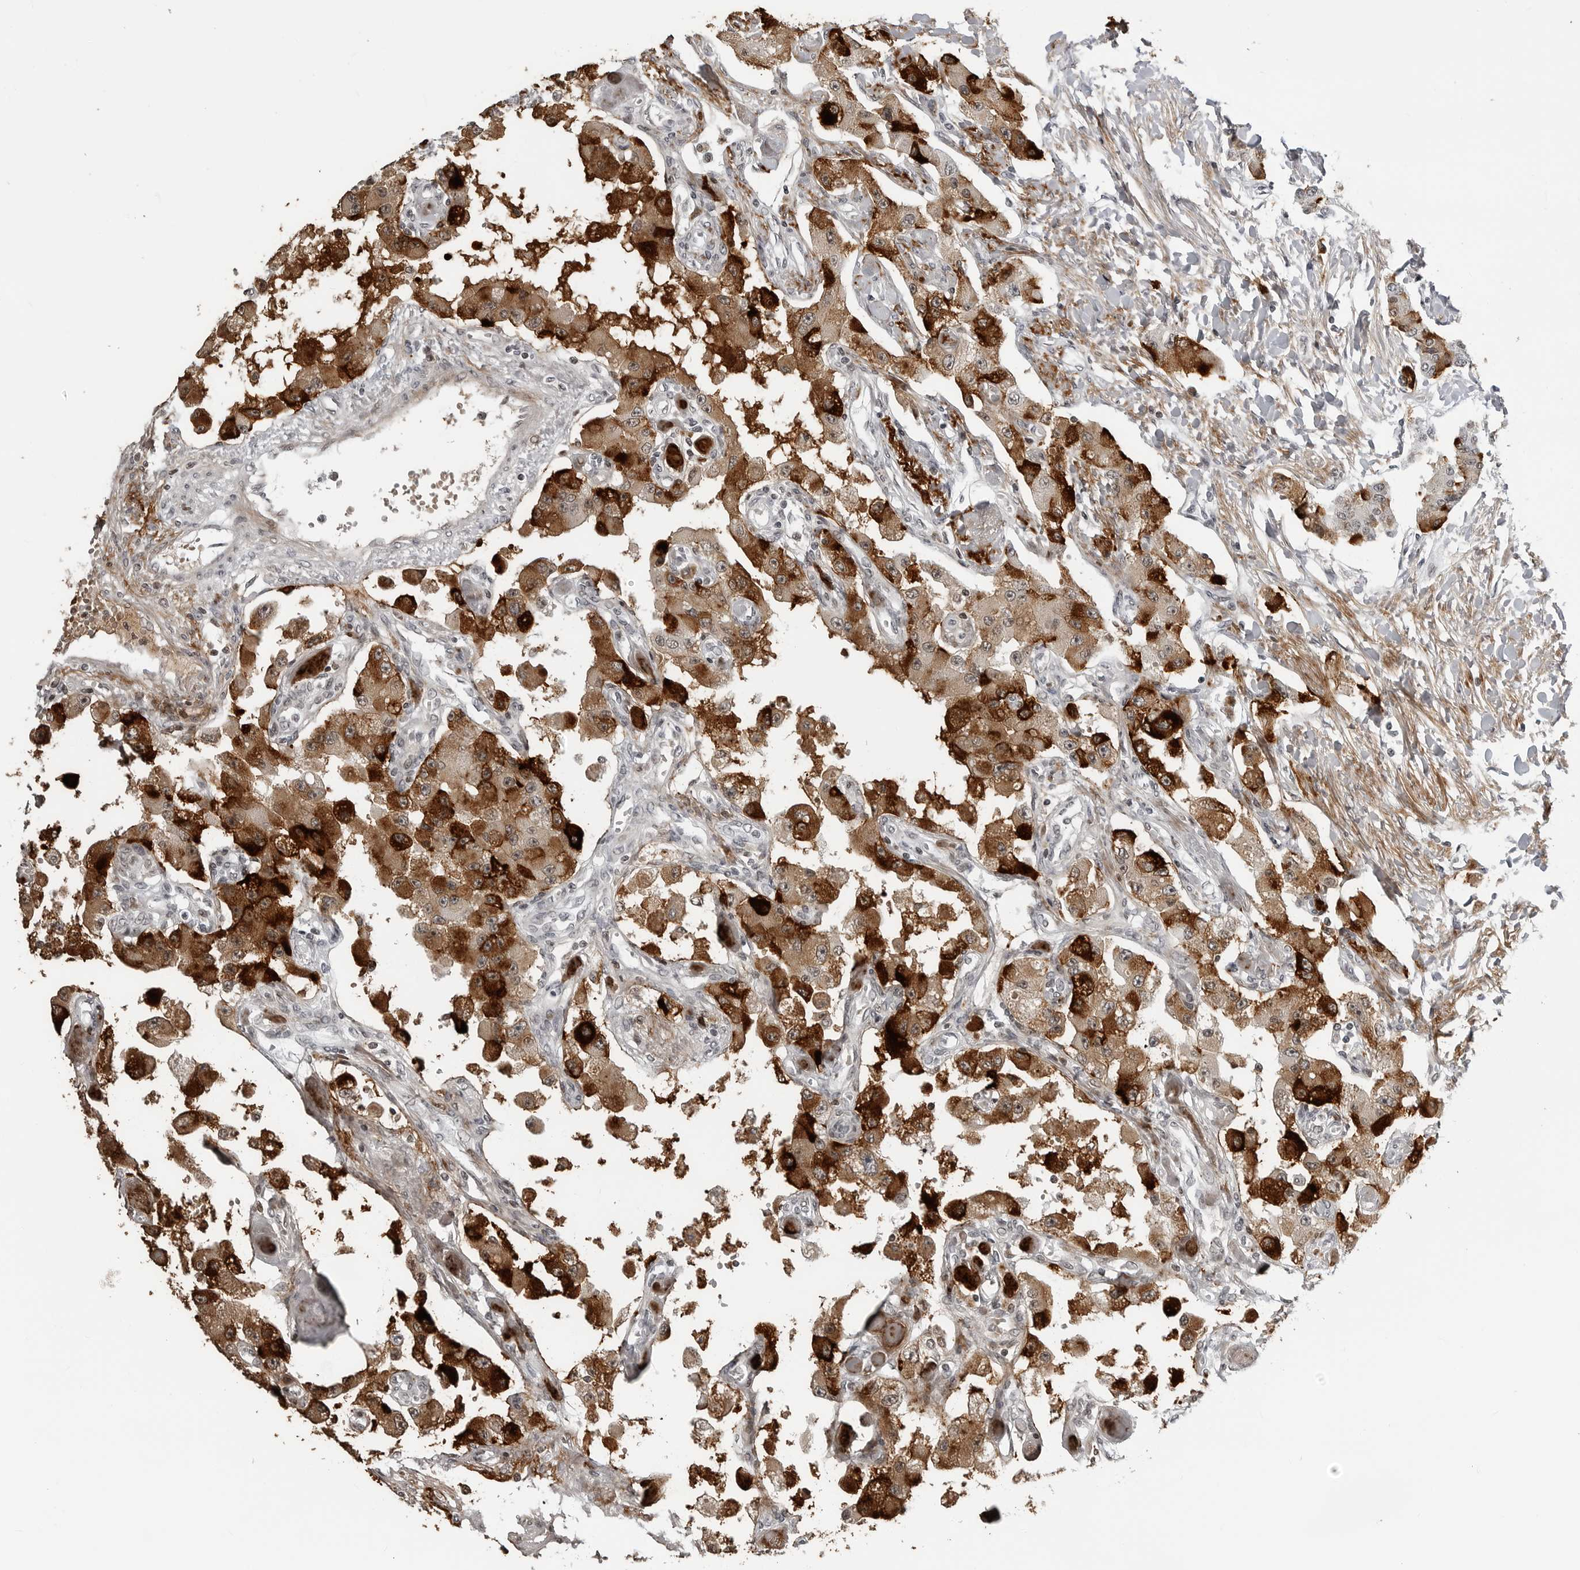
{"staining": {"intensity": "strong", "quantity": "25%-75%", "location": "cytoplasmic/membranous"}, "tissue": "carcinoid", "cell_type": "Tumor cells", "image_type": "cancer", "snomed": [{"axis": "morphology", "description": "Carcinoid, malignant, NOS"}, {"axis": "topography", "description": "Pancreas"}], "caption": "Protein expression analysis of human carcinoid reveals strong cytoplasmic/membranous expression in about 25%-75% of tumor cells. The staining was performed using DAB to visualize the protein expression in brown, while the nuclei were stained in blue with hematoxylin (Magnification: 20x).", "gene": "CXCR5", "patient": {"sex": "male", "age": 41}}